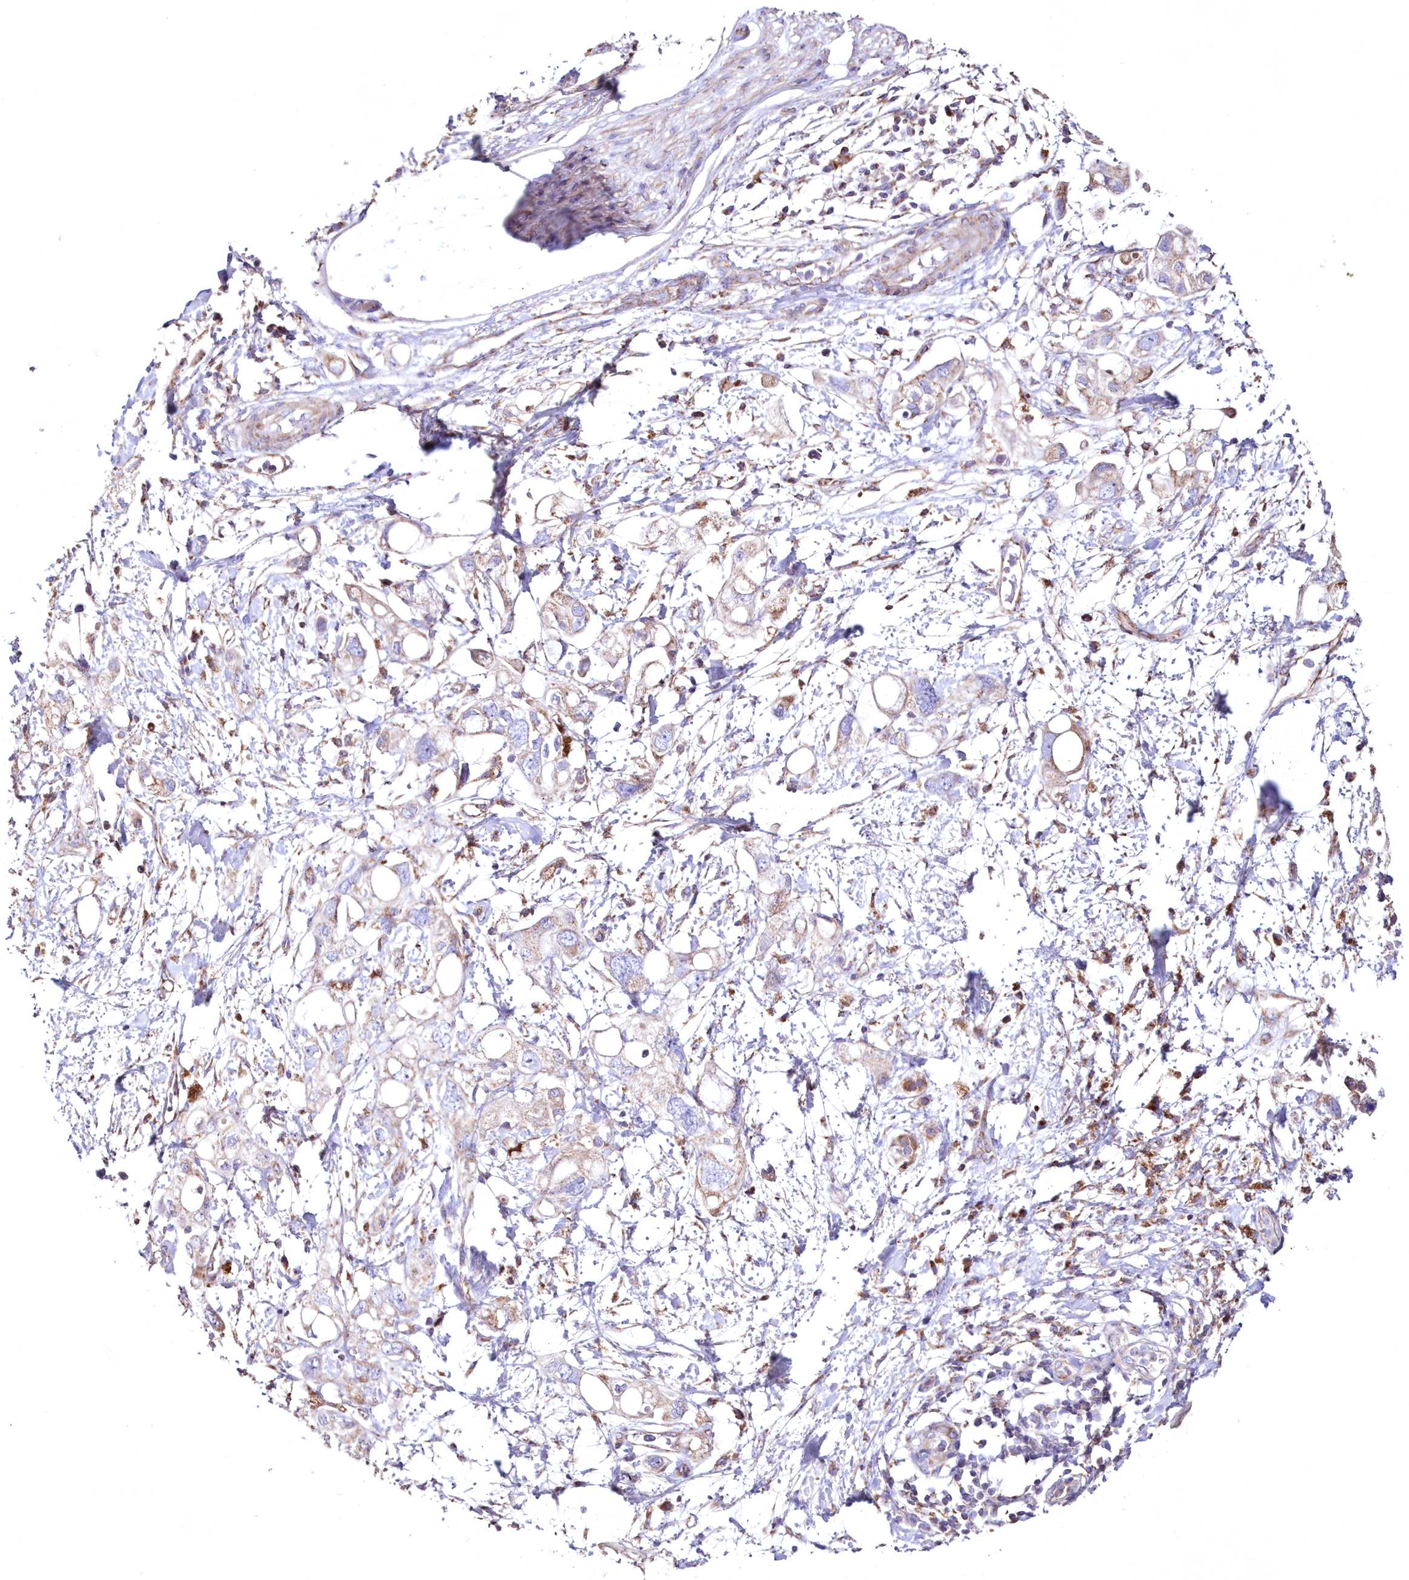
{"staining": {"intensity": "moderate", "quantity": "<25%", "location": "cytoplasmic/membranous"}, "tissue": "pancreatic cancer", "cell_type": "Tumor cells", "image_type": "cancer", "snomed": [{"axis": "morphology", "description": "Adenocarcinoma, NOS"}, {"axis": "topography", "description": "Pancreas"}], "caption": "Pancreatic adenocarcinoma stained with a protein marker exhibits moderate staining in tumor cells.", "gene": "HADHB", "patient": {"sex": "female", "age": 56}}